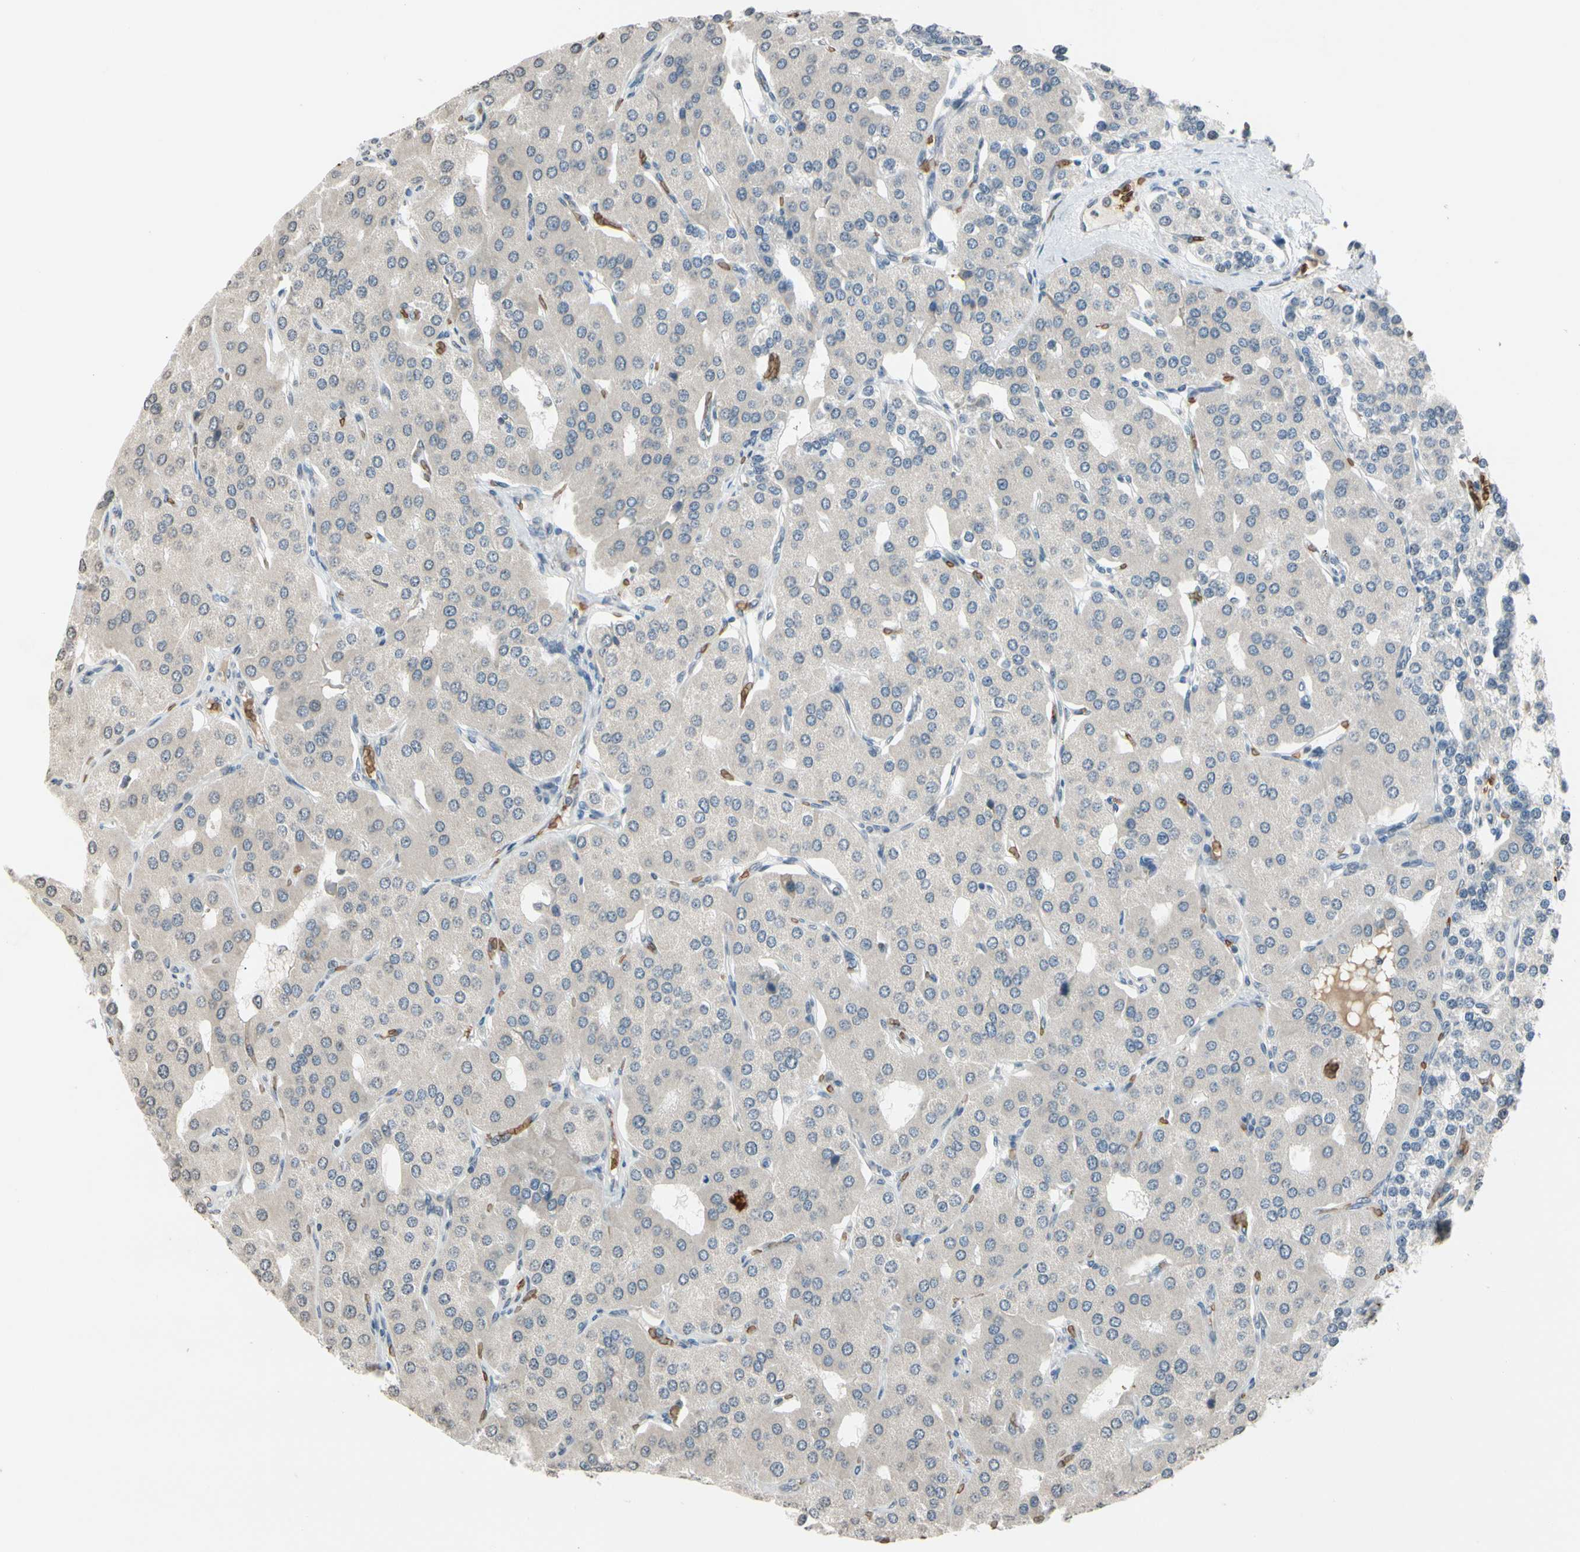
{"staining": {"intensity": "negative", "quantity": "none", "location": "none"}, "tissue": "parathyroid gland", "cell_type": "Glandular cells", "image_type": "normal", "snomed": [{"axis": "morphology", "description": "Normal tissue, NOS"}, {"axis": "morphology", "description": "Adenoma, NOS"}, {"axis": "topography", "description": "Parathyroid gland"}], "caption": "Parathyroid gland stained for a protein using immunohistochemistry reveals no positivity glandular cells.", "gene": "GYPC", "patient": {"sex": "female", "age": 86}}